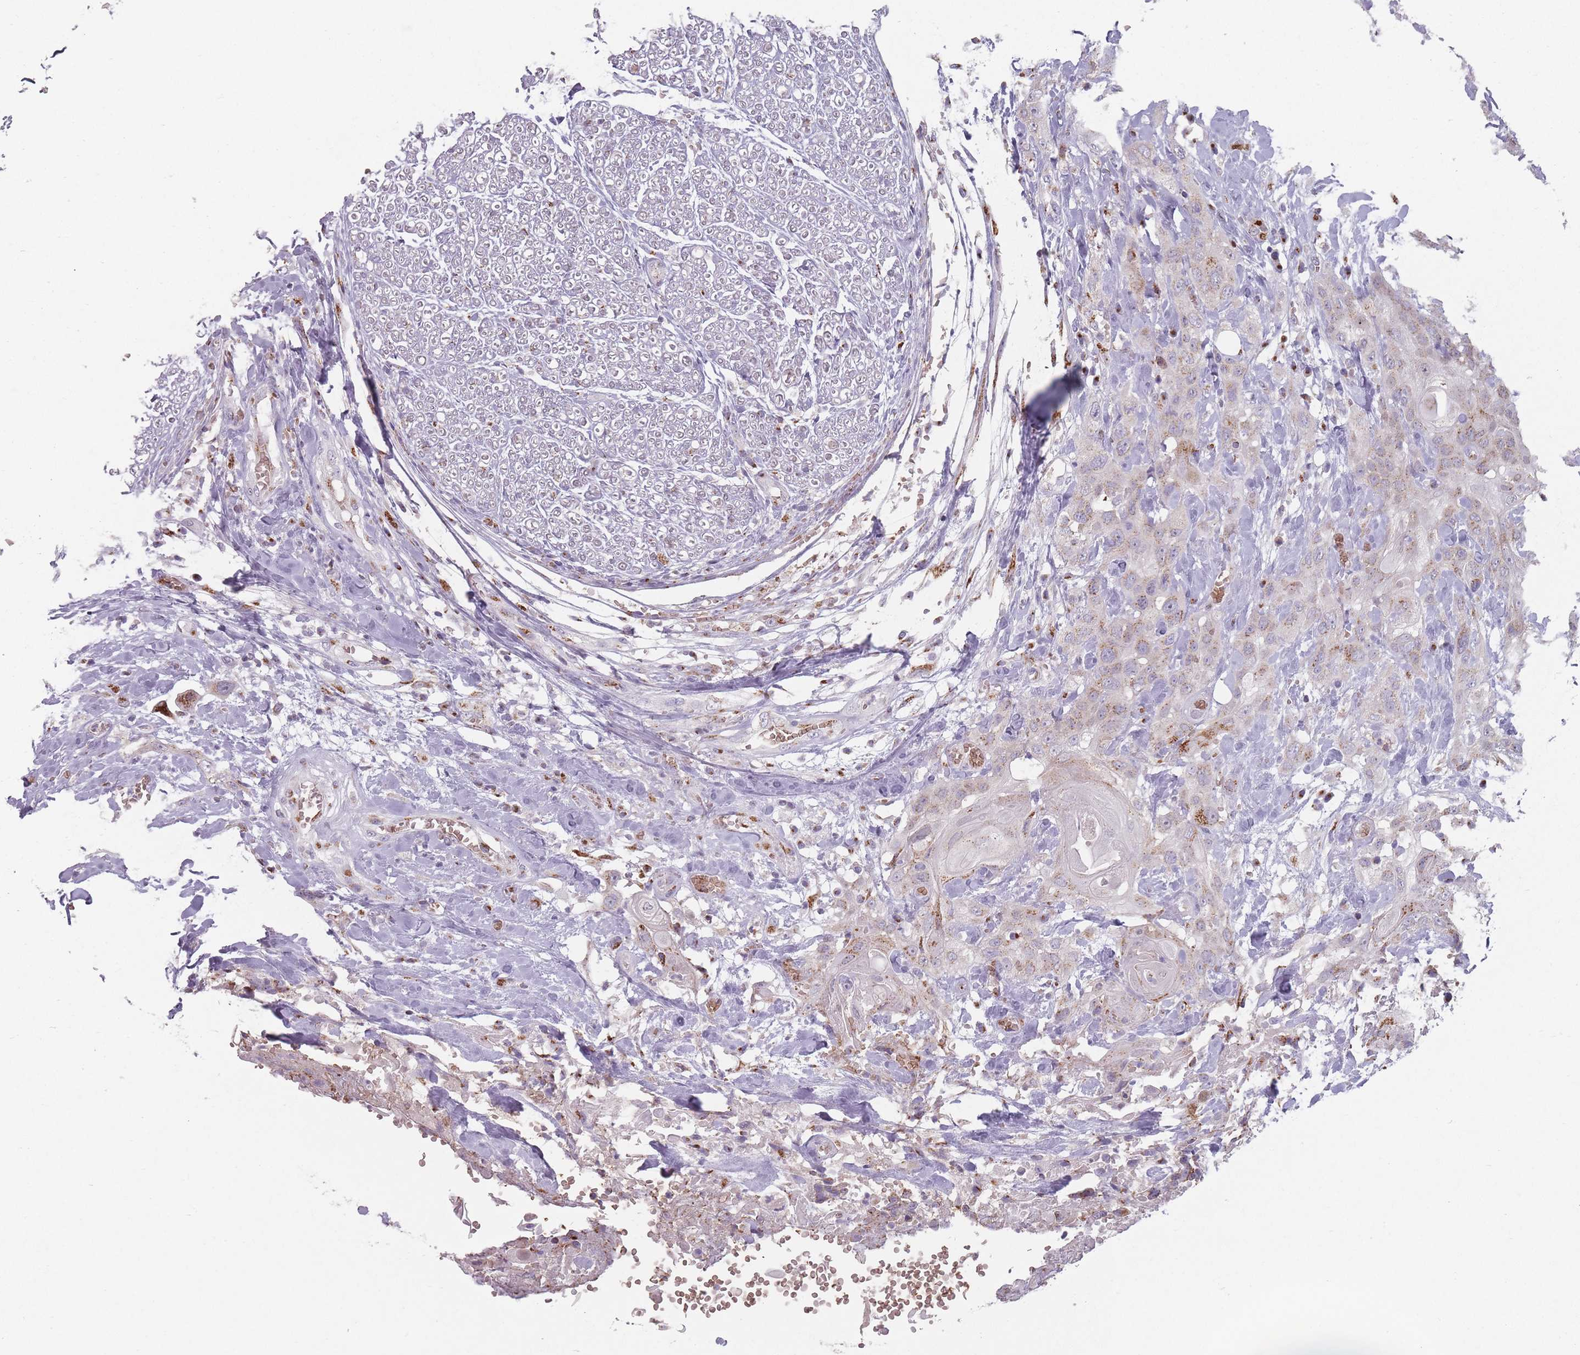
{"staining": {"intensity": "moderate", "quantity": "25%-75%", "location": "cytoplasmic/membranous"}, "tissue": "head and neck cancer", "cell_type": "Tumor cells", "image_type": "cancer", "snomed": [{"axis": "morphology", "description": "Squamous cell carcinoma, NOS"}, {"axis": "topography", "description": "Head-Neck"}], "caption": "Approximately 25%-75% of tumor cells in head and neck cancer (squamous cell carcinoma) exhibit moderate cytoplasmic/membranous protein expression as visualized by brown immunohistochemical staining.", "gene": "MAN1B1", "patient": {"sex": "female", "age": 43}}